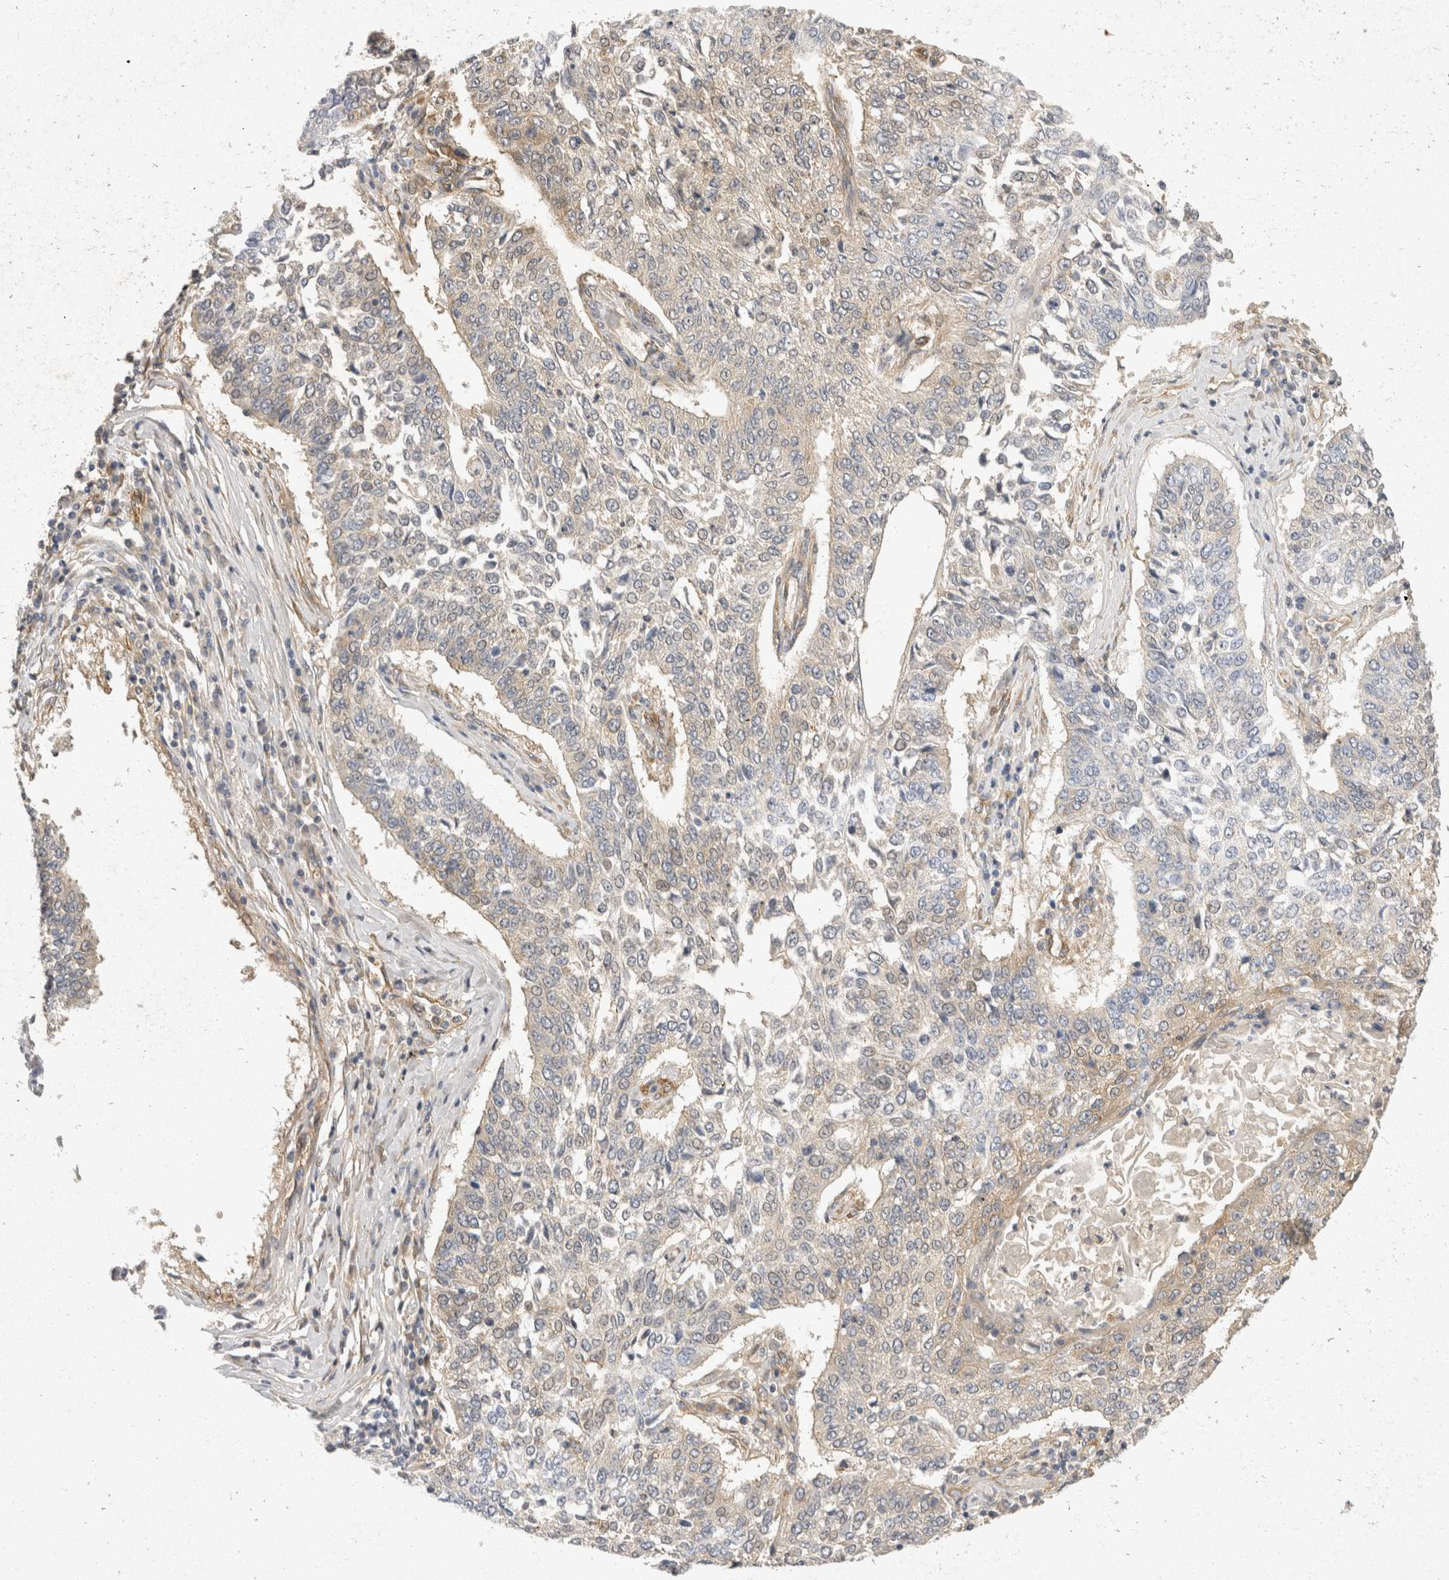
{"staining": {"intensity": "negative", "quantity": "none", "location": "none"}, "tissue": "lung cancer", "cell_type": "Tumor cells", "image_type": "cancer", "snomed": [{"axis": "morphology", "description": "Normal tissue, NOS"}, {"axis": "morphology", "description": "Squamous cell carcinoma, NOS"}, {"axis": "topography", "description": "Cartilage tissue"}, {"axis": "topography", "description": "Bronchus"}, {"axis": "topography", "description": "Lung"}, {"axis": "topography", "description": "Peripheral nerve tissue"}], "caption": "The image reveals no significant positivity in tumor cells of lung squamous cell carcinoma. (Brightfield microscopy of DAB immunohistochemistry at high magnification).", "gene": "EIF4G3", "patient": {"sex": "female", "age": 49}}